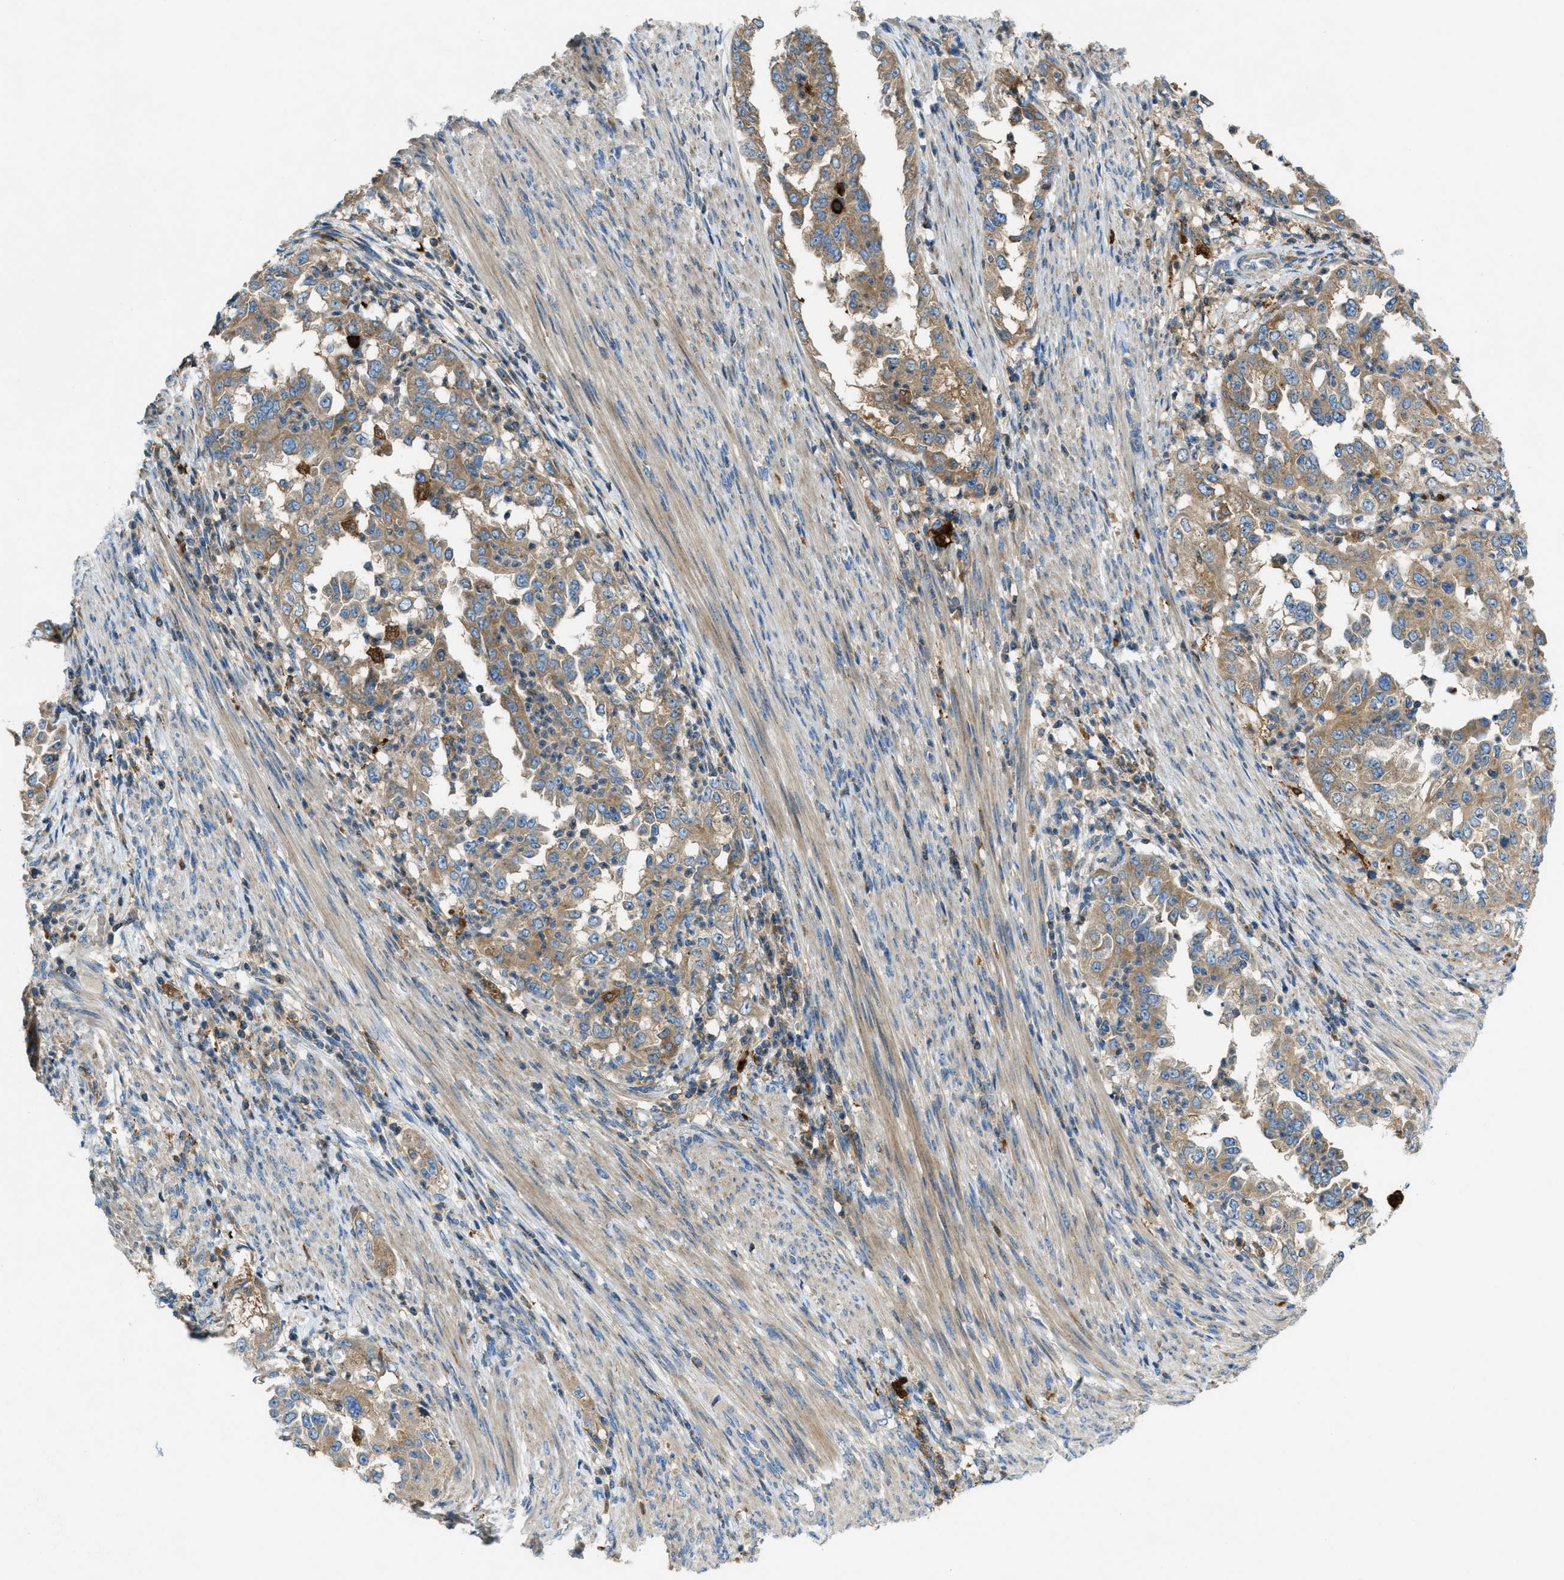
{"staining": {"intensity": "moderate", "quantity": ">75%", "location": "cytoplasmic/membranous"}, "tissue": "endometrial cancer", "cell_type": "Tumor cells", "image_type": "cancer", "snomed": [{"axis": "morphology", "description": "Adenocarcinoma, NOS"}, {"axis": "topography", "description": "Endometrium"}], "caption": "Endometrial cancer tissue exhibits moderate cytoplasmic/membranous positivity in approximately >75% of tumor cells, visualized by immunohistochemistry.", "gene": "RFFL", "patient": {"sex": "female", "age": 85}}